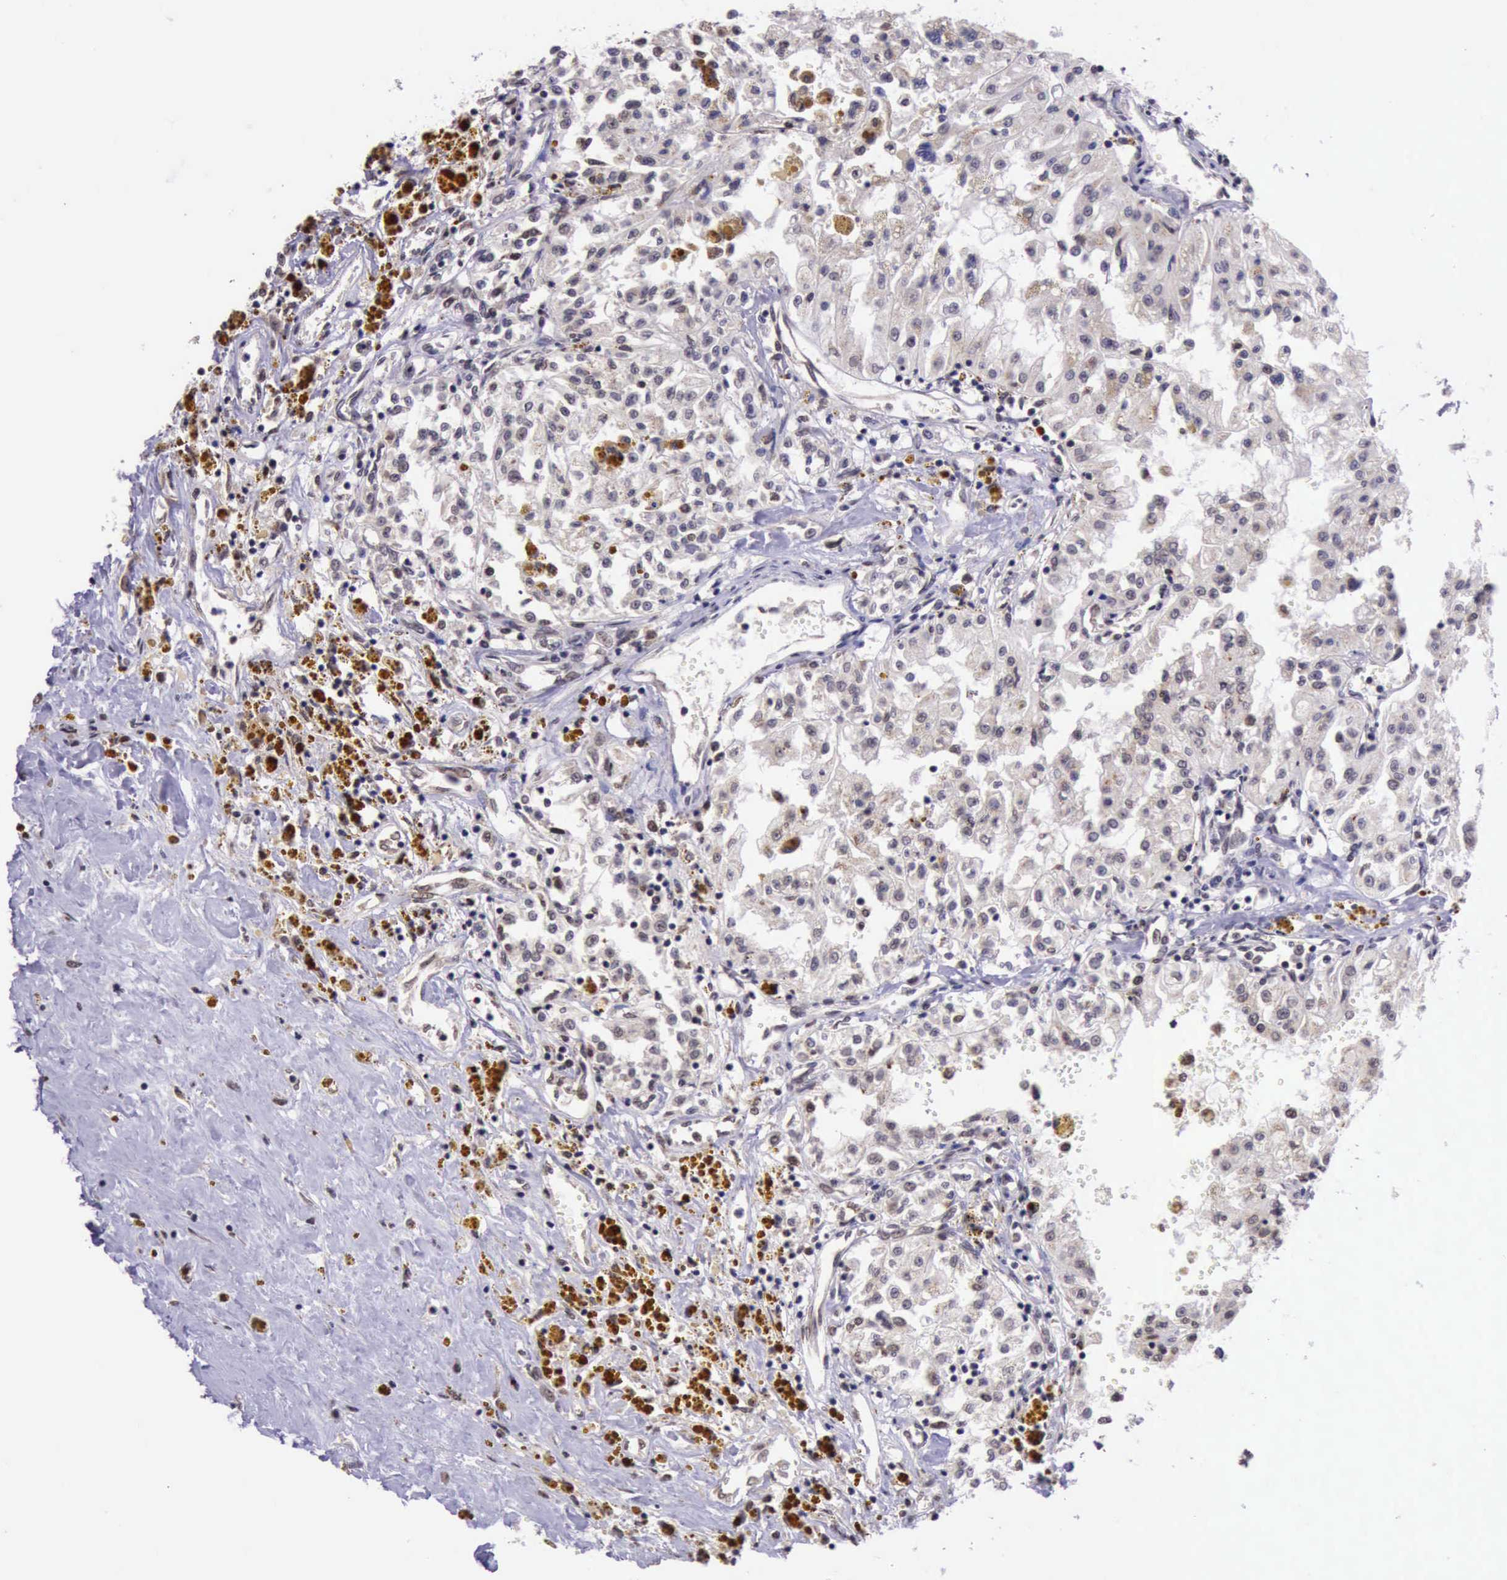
{"staining": {"intensity": "weak", "quantity": "25%-75%", "location": "nuclear"}, "tissue": "renal cancer", "cell_type": "Tumor cells", "image_type": "cancer", "snomed": [{"axis": "morphology", "description": "Adenocarcinoma, NOS"}, {"axis": "topography", "description": "Kidney"}], "caption": "Immunohistochemistry (IHC) image of neoplastic tissue: renal cancer stained using immunohistochemistry (IHC) demonstrates low levels of weak protein expression localized specifically in the nuclear of tumor cells, appearing as a nuclear brown color.", "gene": "PRPF39", "patient": {"sex": "male", "age": 78}}